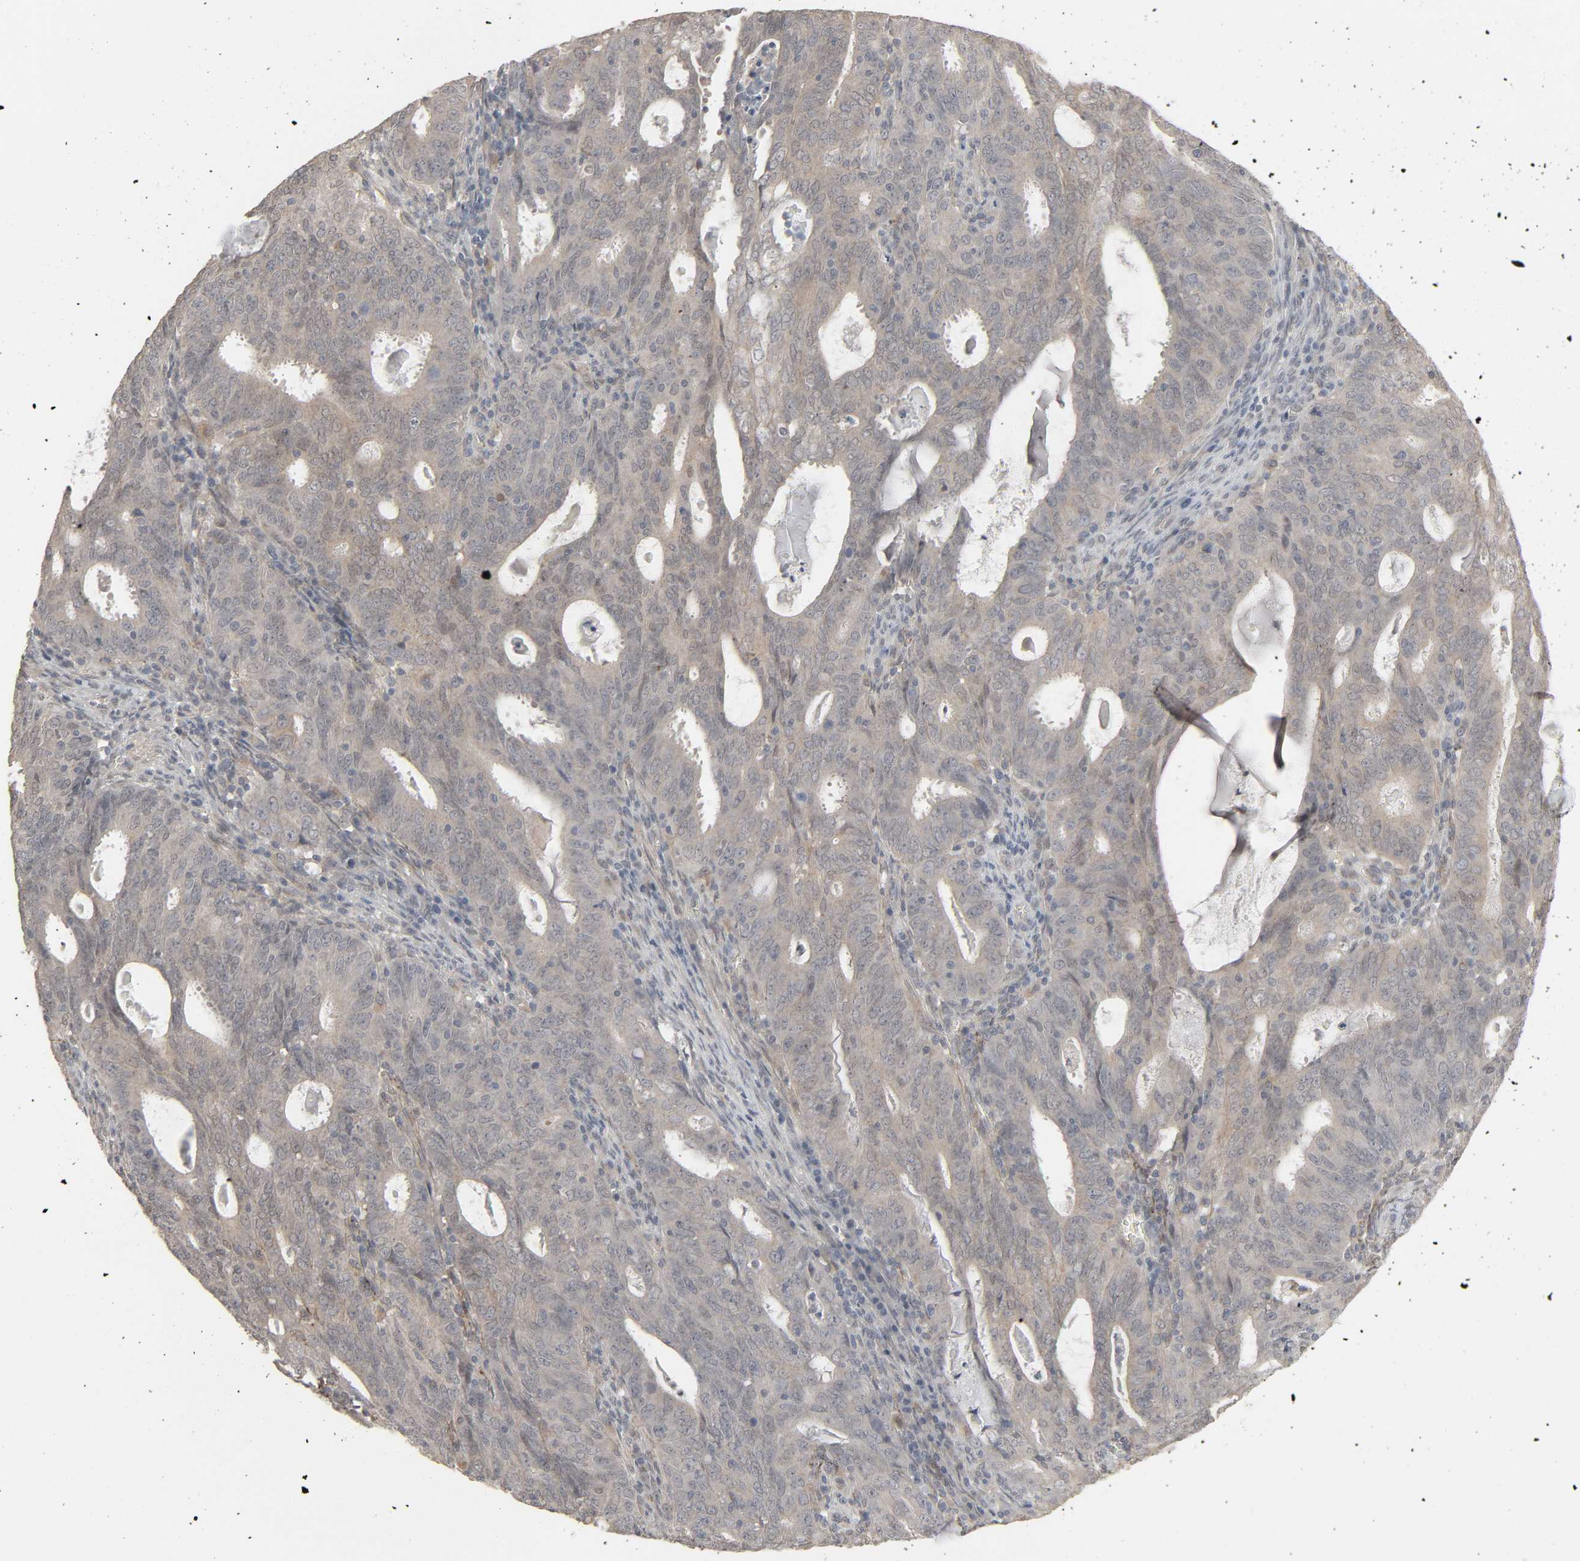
{"staining": {"intensity": "weak", "quantity": "<25%", "location": "cytoplasmic/membranous"}, "tissue": "cervical cancer", "cell_type": "Tumor cells", "image_type": "cancer", "snomed": [{"axis": "morphology", "description": "Adenocarcinoma, NOS"}, {"axis": "topography", "description": "Cervix"}], "caption": "The photomicrograph shows no staining of tumor cells in cervical adenocarcinoma.", "gene": "ZNF222", "patient": {"sex": "female", "age": 44}}